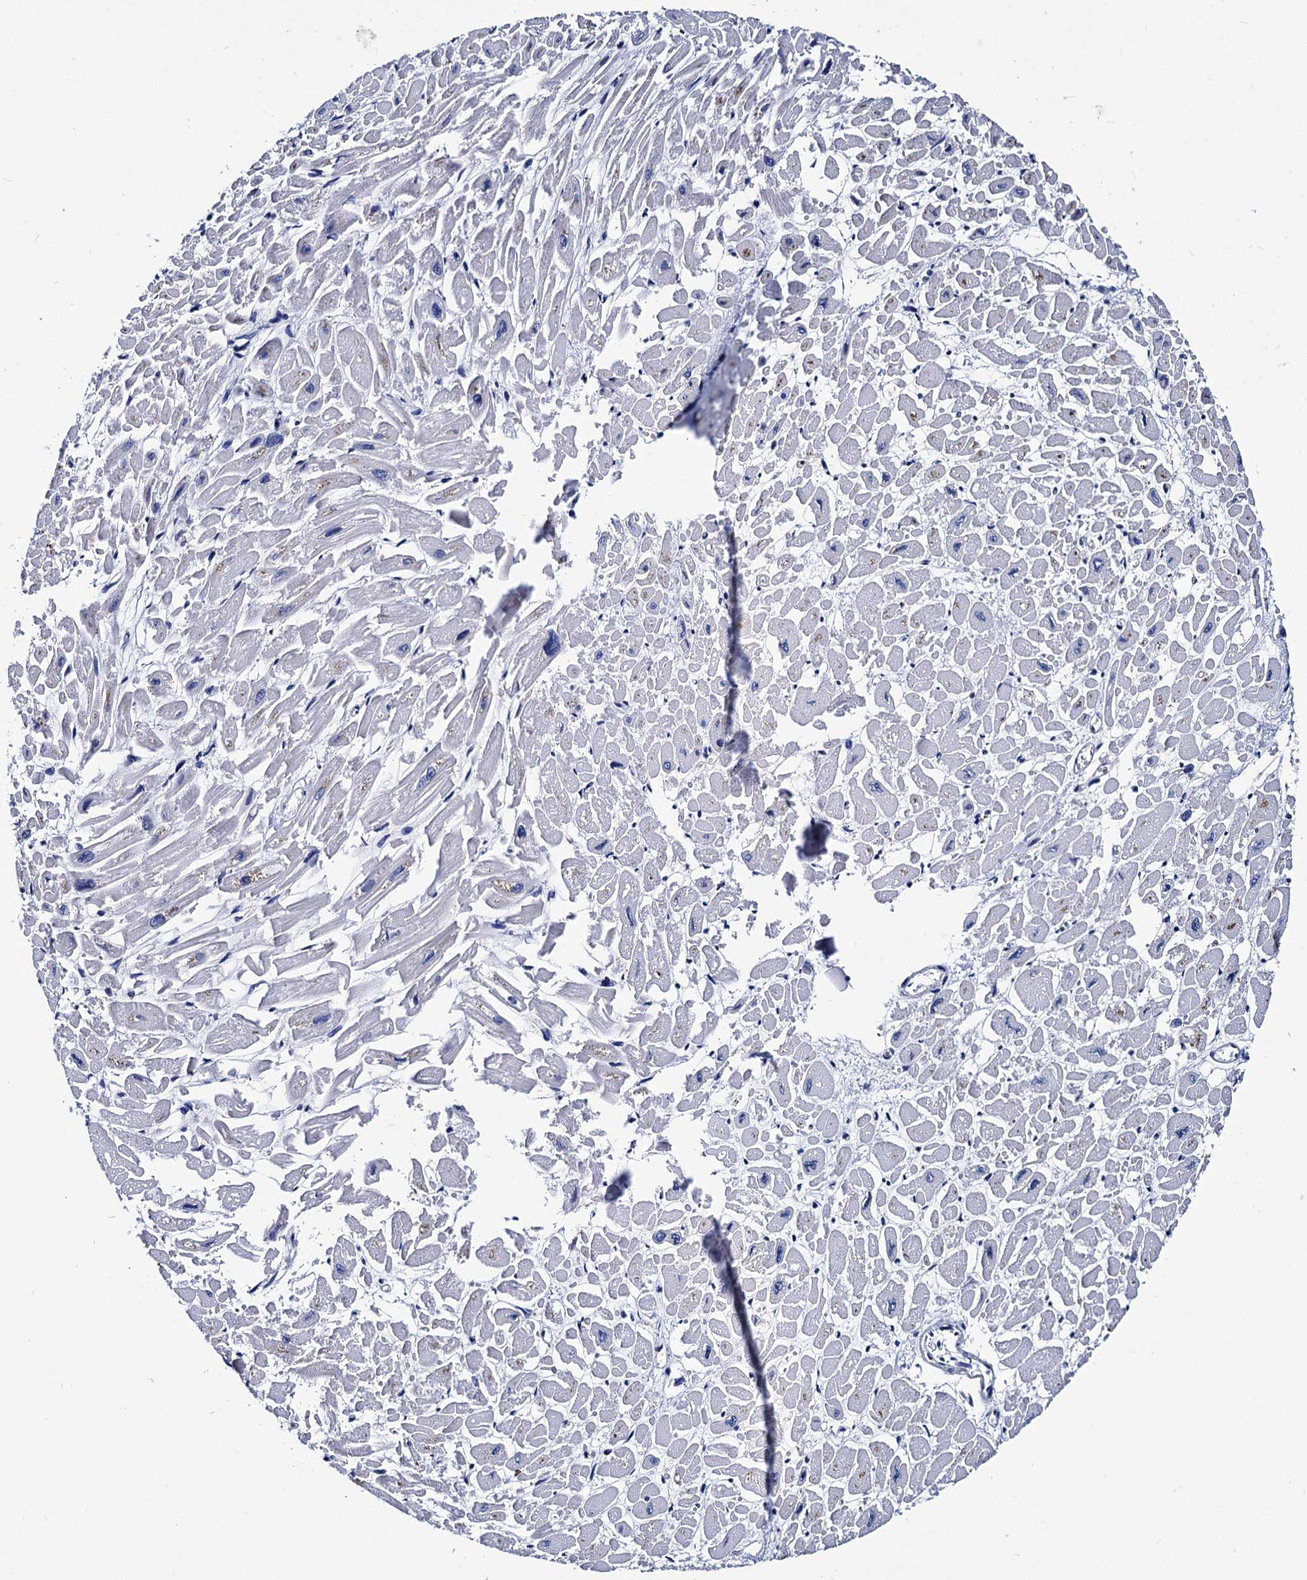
{"staining": {"intensity": "negative", "quantity": "none", "location": "none"}, "tissue": "heart muscle", "cell_type": "Cardiomyocytes", "image_type": "normal", "snomed": [{"axis": "morphology", "description": "Normal tissue, NOS"}, {"axis": "topography", "description": "Heart"}], "caption": "An immunohistochemistry histopathology image of normal heart muscle is shown. There is no staining in cardiomyocytes of heart muscle.", "gene": "LRRC30", "patient": {"sex": "male", "age": 54}}